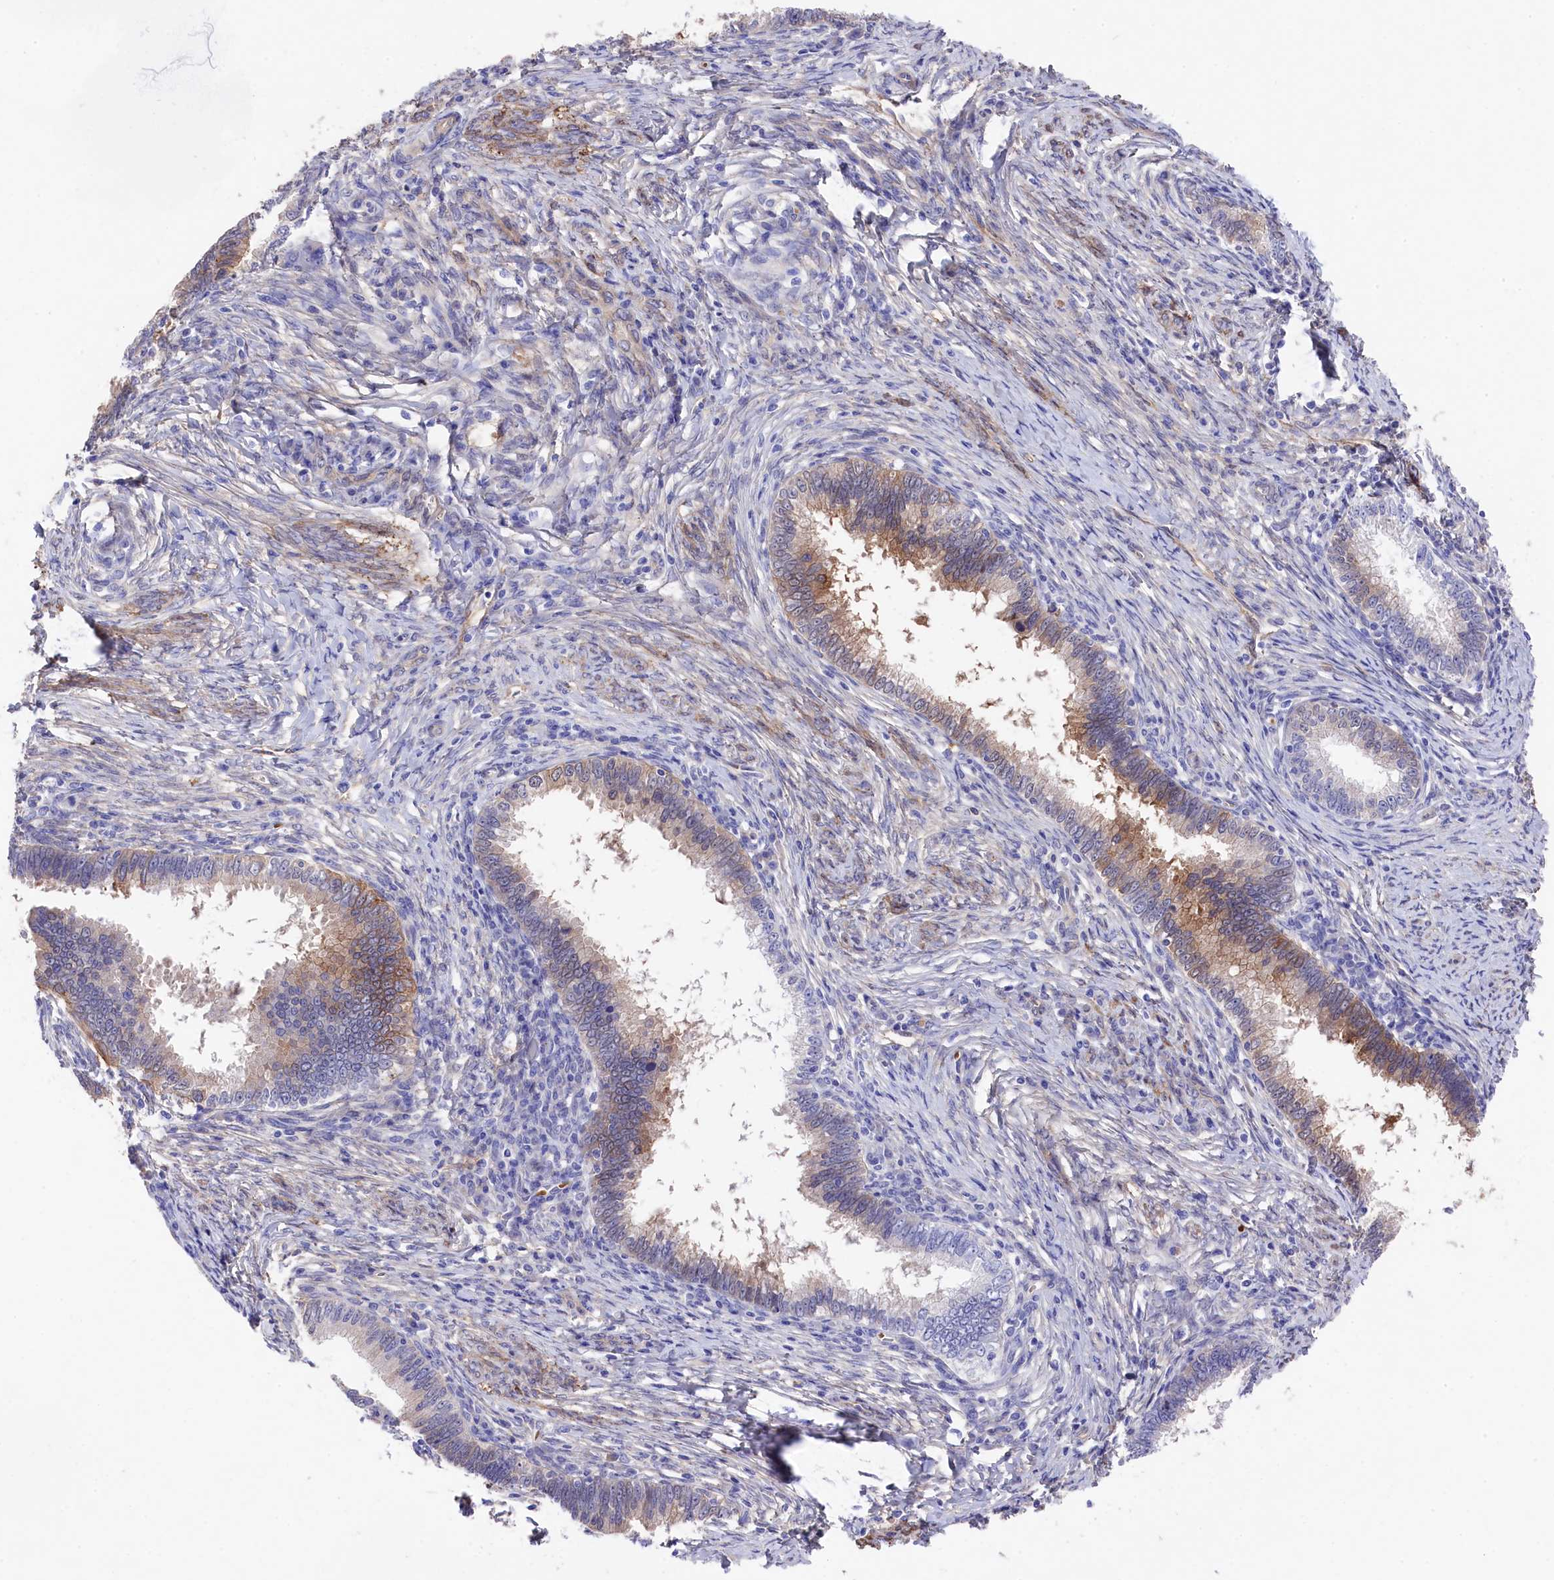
{"staining": {"intensity": "moderate", "quantity": "<25%", "location": "cytoplasmic/membranous"}, "tissue": "cervical cancer", "cell_type": "Tumor cells", "image_type": "cancer", "snomed": [{"axis": "morphology", "description": "Adenocarcinoma, NOS"}, {"axis": "topography", "description": "Cervix"}], "caption": "Brown immunohistochemical staining in human cervical cancer exhibits moderate cytoplasmic/membranous positivity in approximately <25% of tumor cells. The protein is shown in brown color, while the nuclei are stained blue.", "gene": "LHFPL4", "patient": {"sex": "female", "age": 36}}